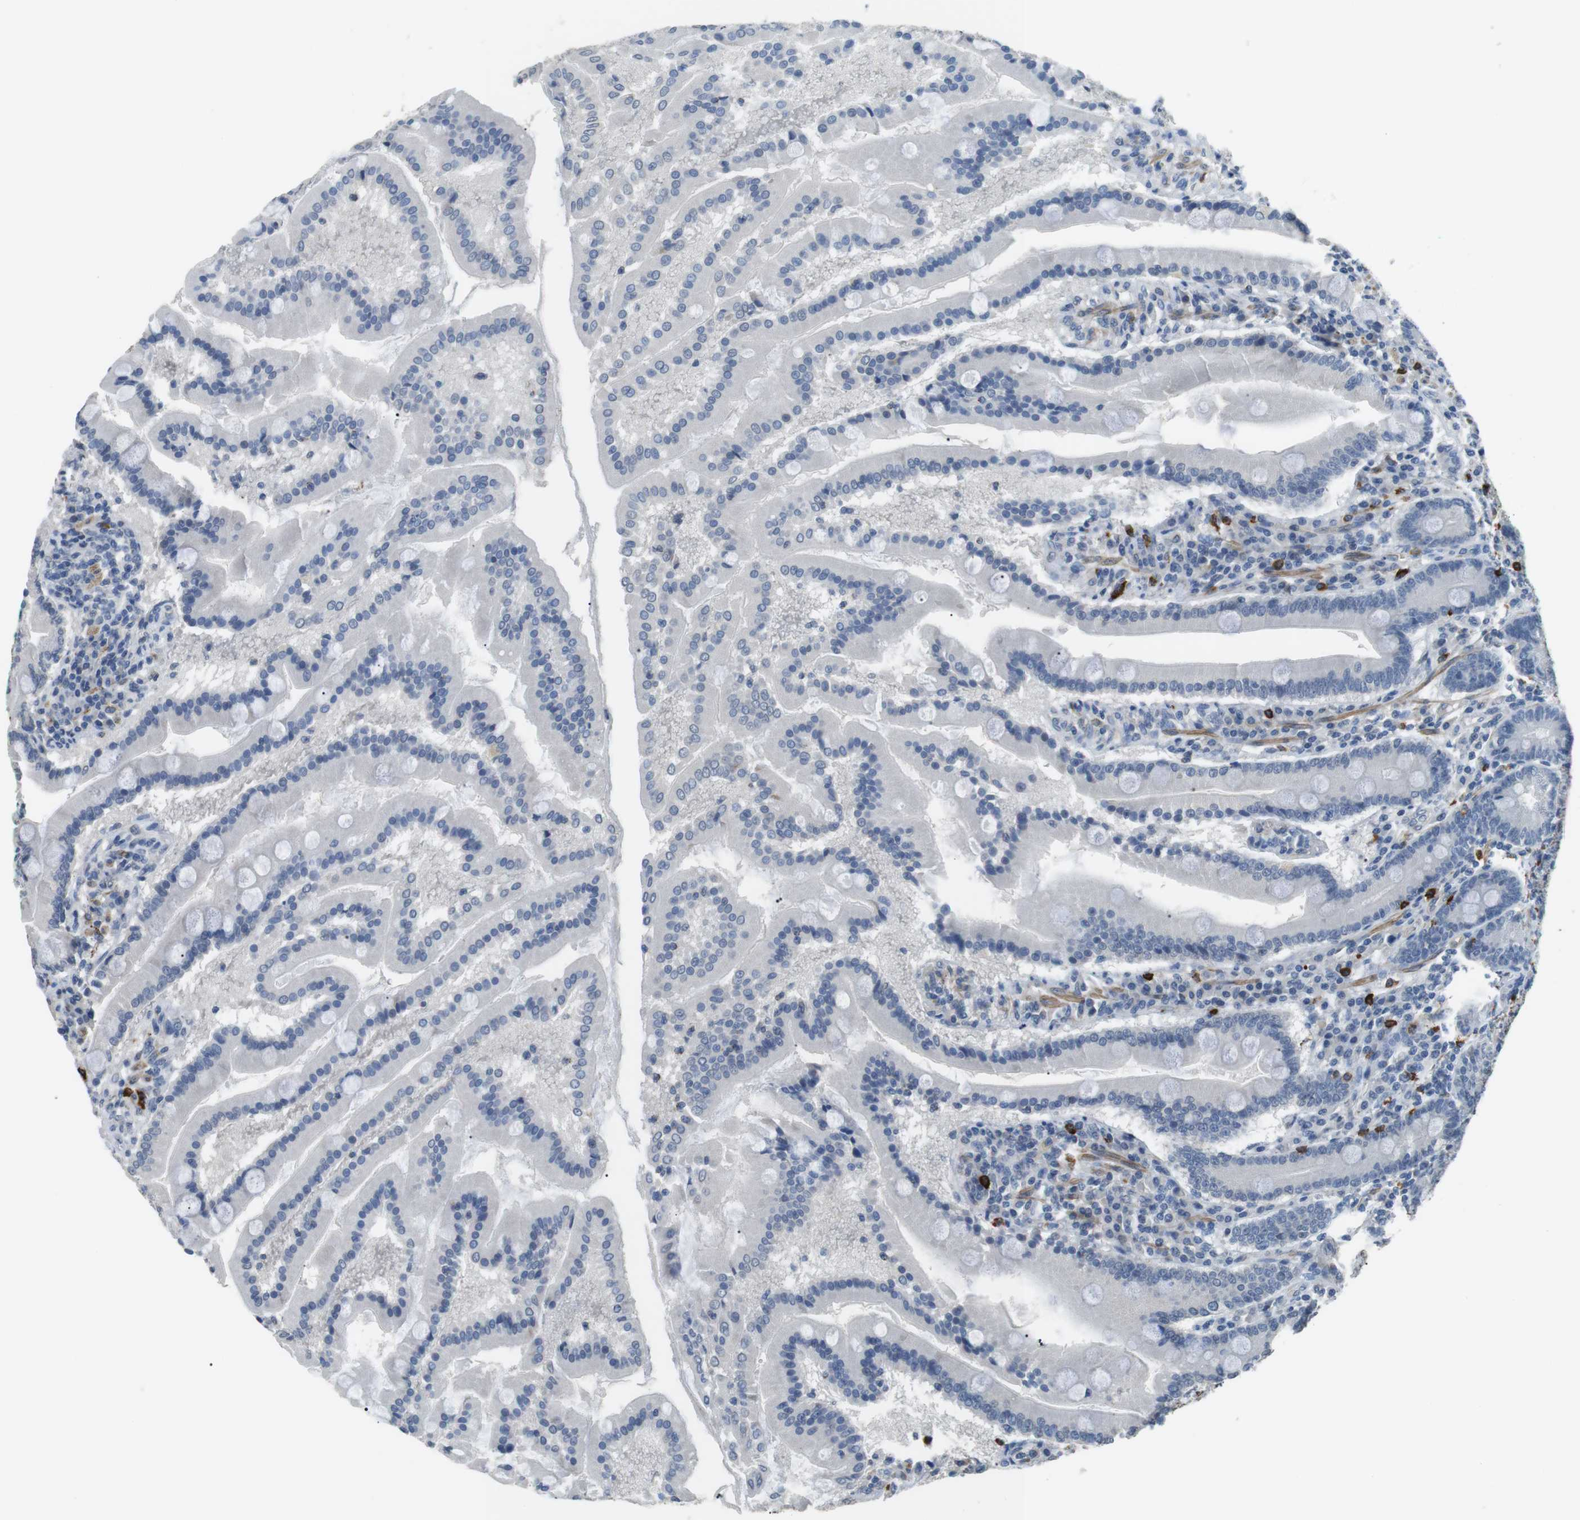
{"staining": {"intensity": "negative", "quantity": "none", "location": "none"}, "tissue": "duodenum", "cell_type": "Glandular cells", "image_type": "normal", "snomed": [{"axis": "morphology", "description": "Normal tissue, NOS"}, {"axis": "topography", "description": "Duodenum"}], "caption": "Immunohistochemistry (IHC) image of benign duodenum: human duodenum stained with DAB displays no significant protein staining in glandular cells.", "gene": "GZMM", "patient": {"sex": "male", "age": 50}}